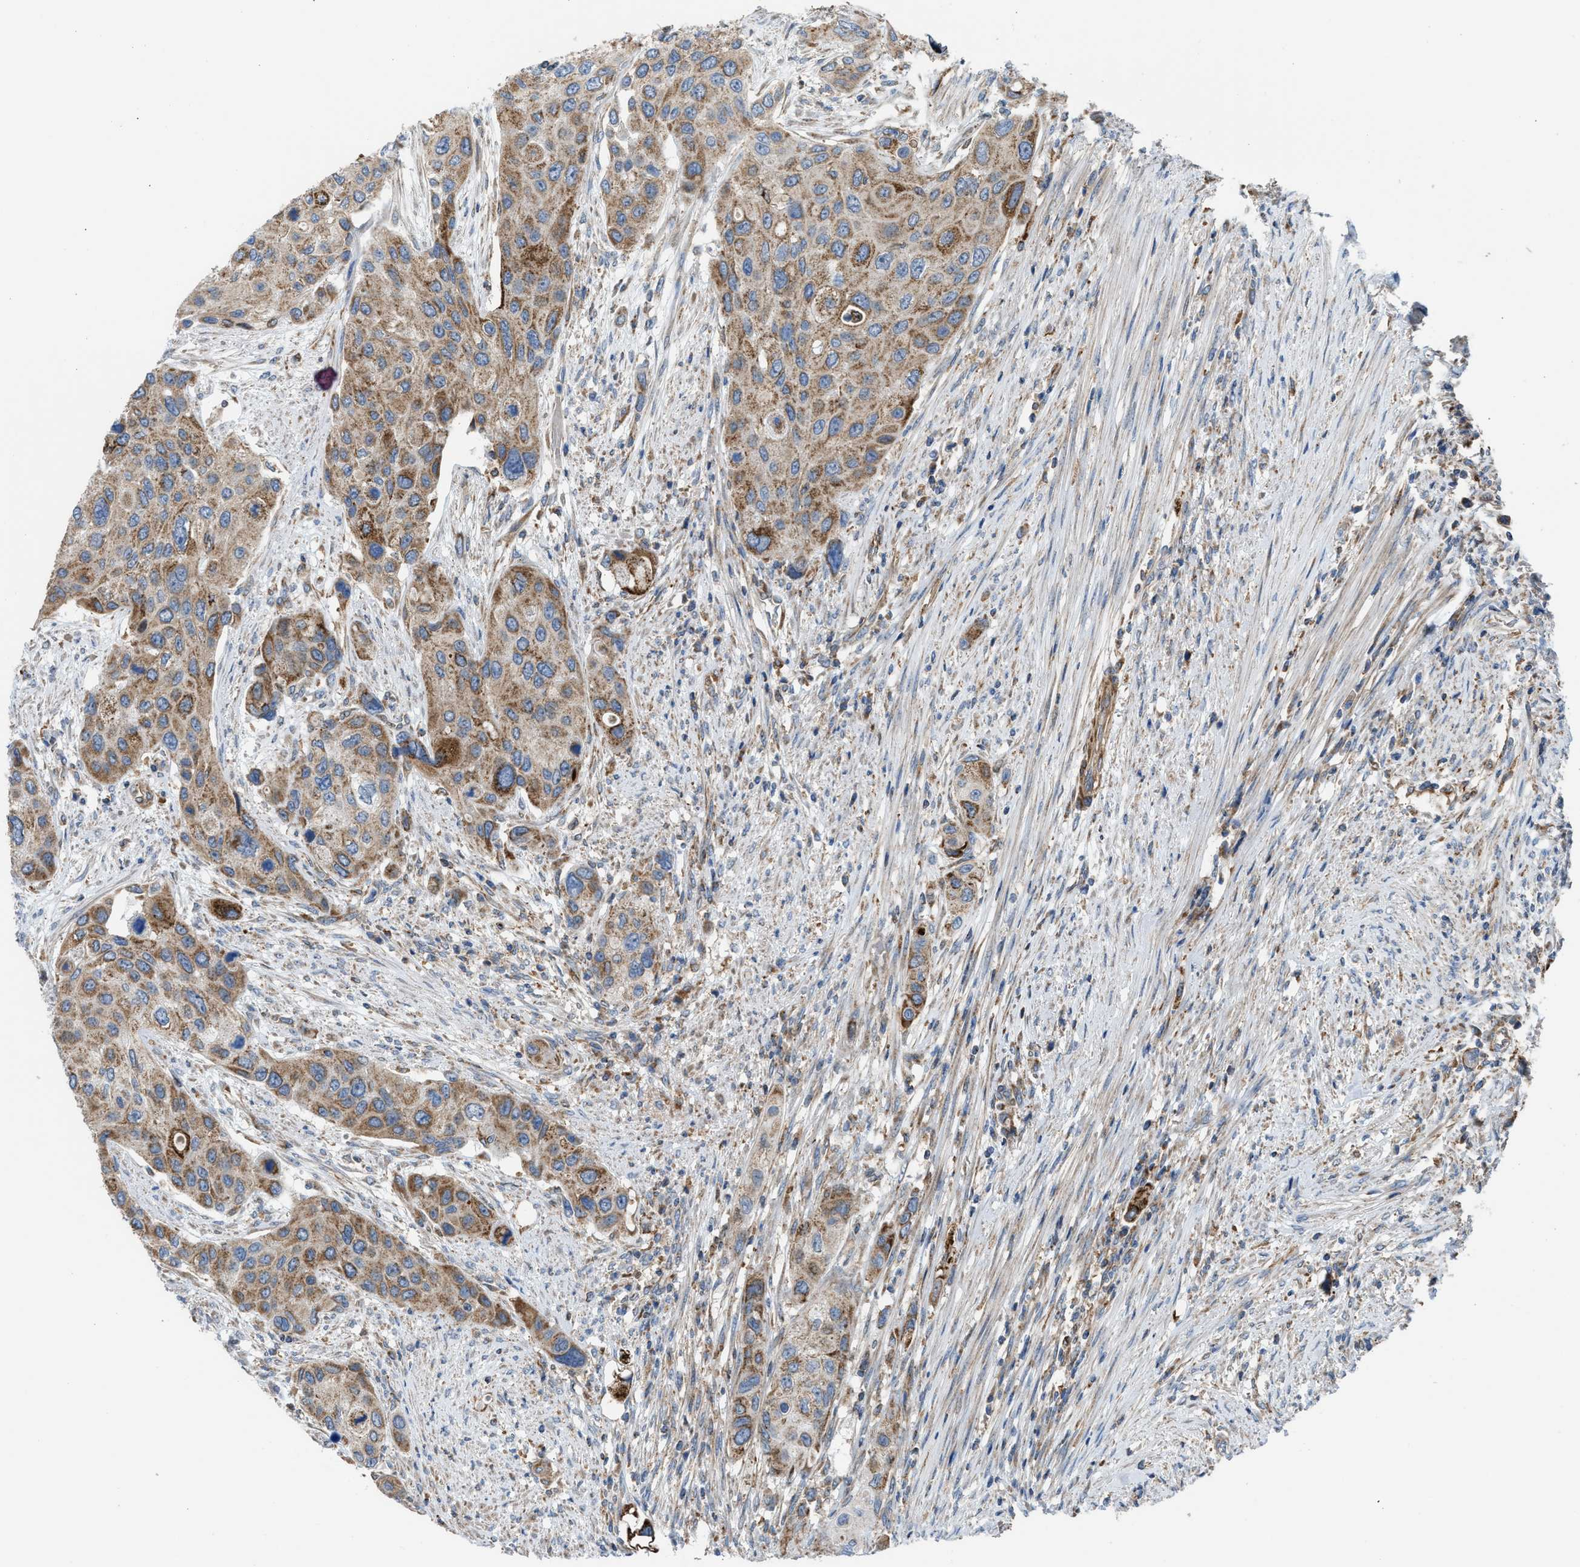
{"staining": {"intensity": "moderate", "quantity": "25%-75%", "location": "cytoplasmic/membranous"}, "tissue": "urothelial cancer", "cell_type": "Tumor cells", "image_type": "cancer", "snomed": [{"axis": "morphology", "description": "Urothelial carcinoma, High grade"}, {"axis": "topography", "description": "Urinary bladder"}], "caption": "Urothelial cancer stained with a brown dye shows moderate cytoplasmic/membranous positive positivity in approximately 25%-75% of tumor cells.", "gene": "SLC10A3", "patient": {"sex": "female", "age": 56}}